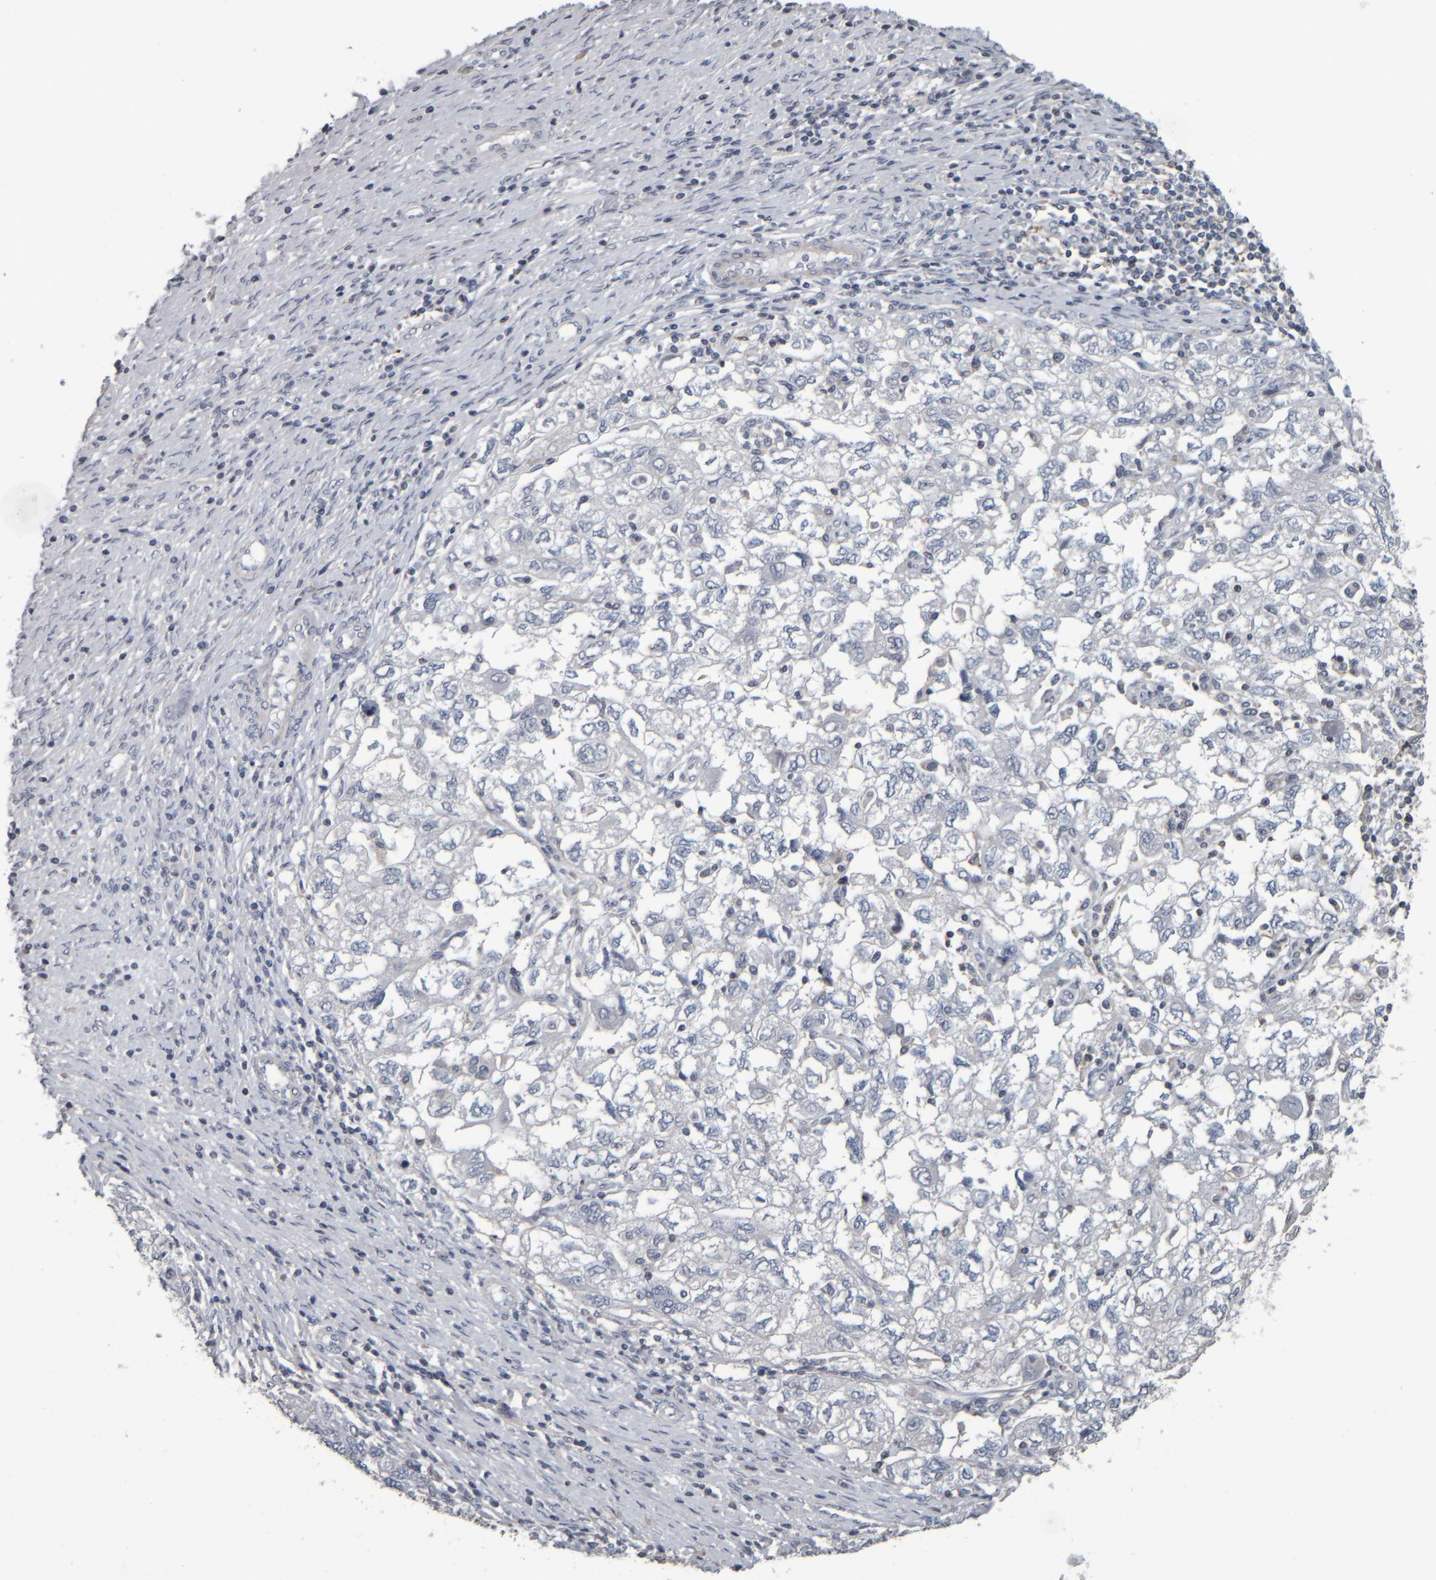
{"staining": {"intensity": "negative", "quantity": "none", "location": "none"}, "tissue": "ovarian cancer", "cell_type": "Tumor cells", "image_type": "cancer", "snomed": [{"axis": "morphology", "description": "Carcinoma, NOS"}, {"axis": "morphology", "description": "Cystadenocarcinoma, serous, NOS"}, {"axis": "topography", "description": "Ovary"}], "caption": "Image shows no significant protein staining in tumor cells of ovarian cancer (serous cystadenocarcinoma).", "gene": "CAVIN4", "patient": {"sex": "female", "age": 69}}